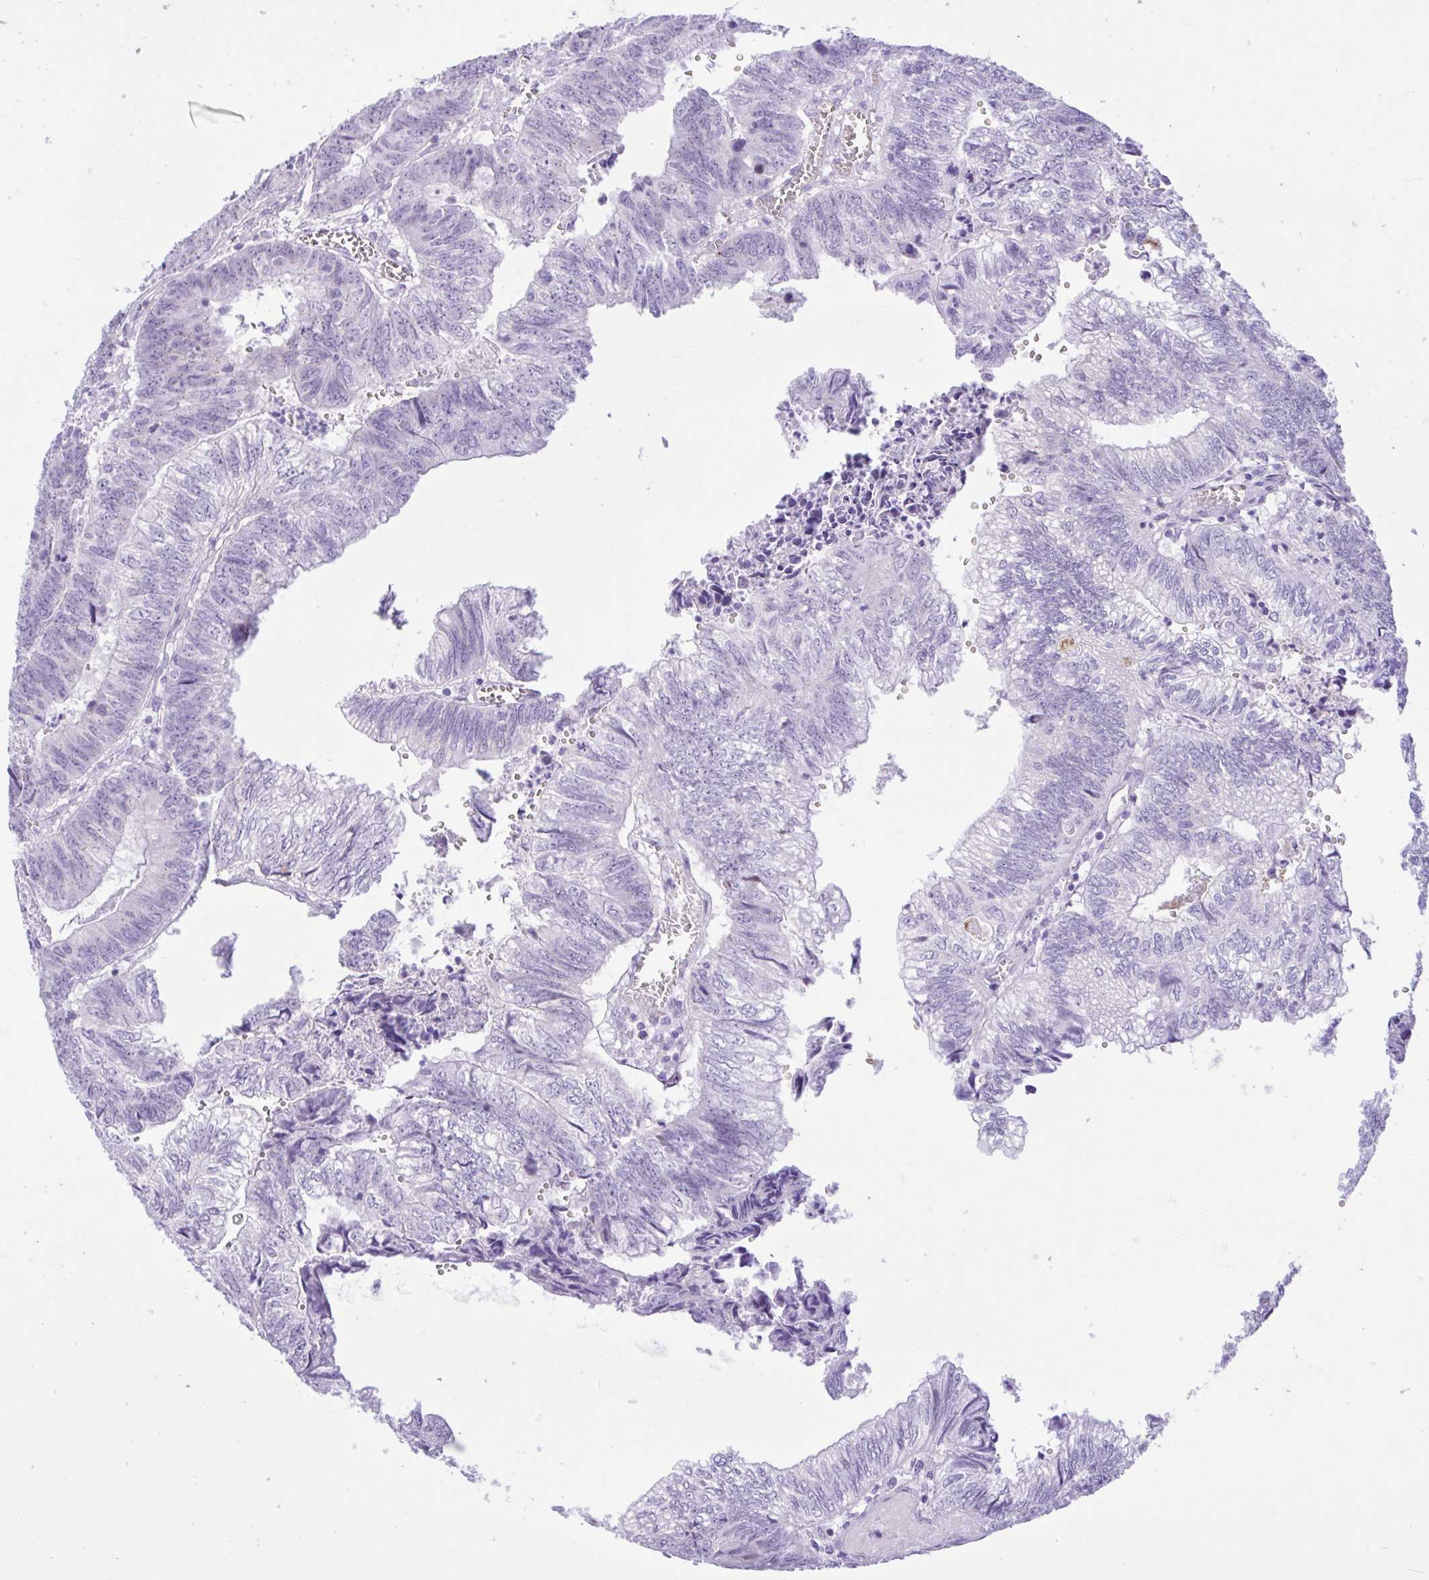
{"staining": {"intensity": "negative", "quantity": "none", "location": "none"}, "tissue": "colorectal cancer", "cell_type": "Tumor cells", "image_type": "cancer", "snomed": [{"axis": "morphology", "description": "Adenocarcinoma, NOS"}, {"axis": "topography", "description": "Colon"}], "caption": "There is no significant positivity in tumor cells of colorectal adenocarcinoma.", "gene": "REEP1", "patient": {"sex": "male", "age": 86}}